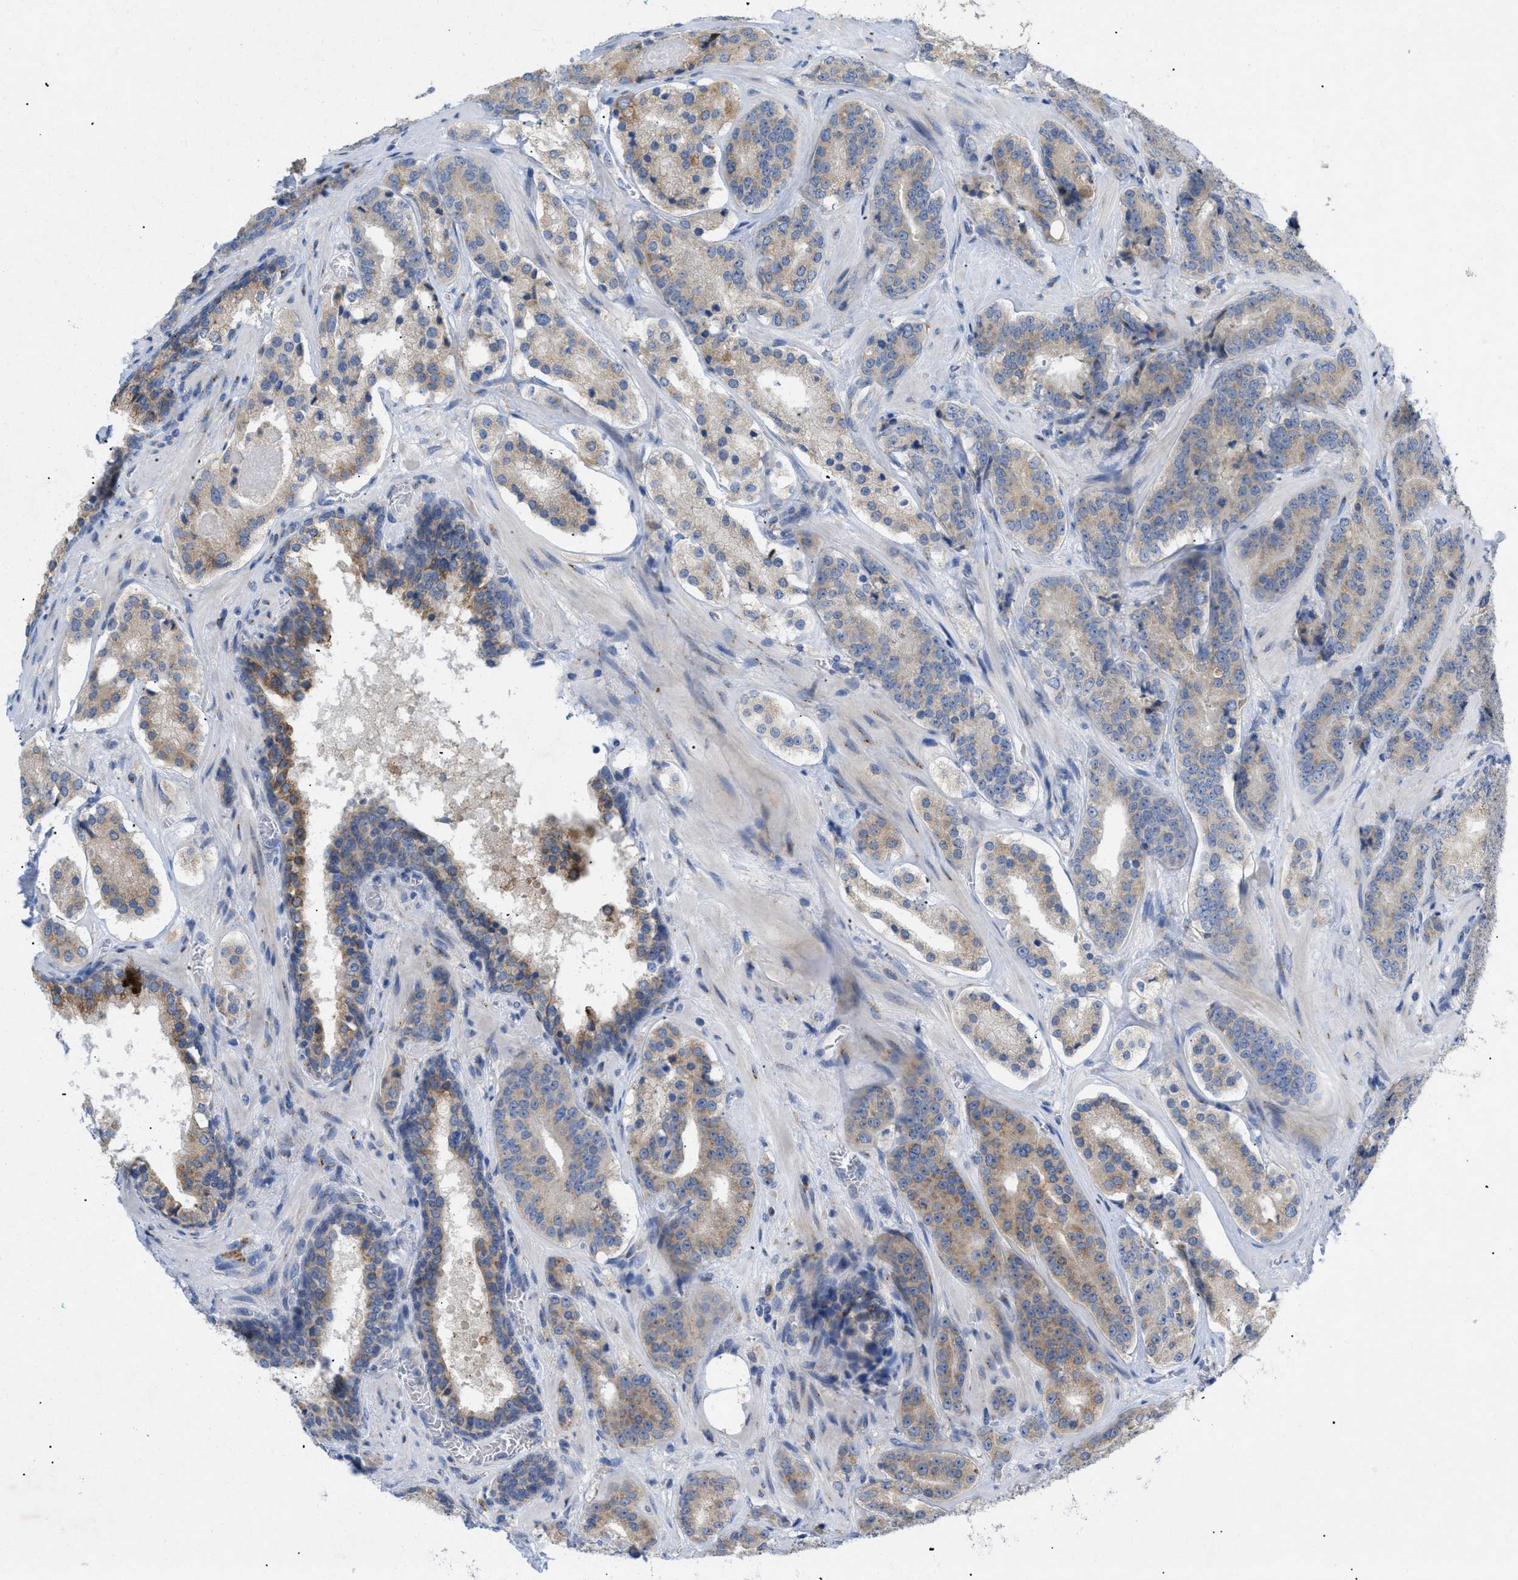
{"staining": {"intensity": "moderate", "quantity": ">75%", "location": "cytoplasmic/membranous"}, "tissue": "prostate cancer", "cell_type": "Tumor cells", "image_type": "cancer", "snomed": [{"axis": "morphology", "description": "Adenocarcinoma, High grade"}, {"axis": "topography", "description": "Prostate"}], "caption": "The photomicrograph shows staining of high-grade adenocarcinoma (prostate), revealing moderate cytoplasmic/membranous protein staining (brown color) within tumor cells.", "gene": "SLC50A1", "patient": {"sex": "male", "age": 60}}